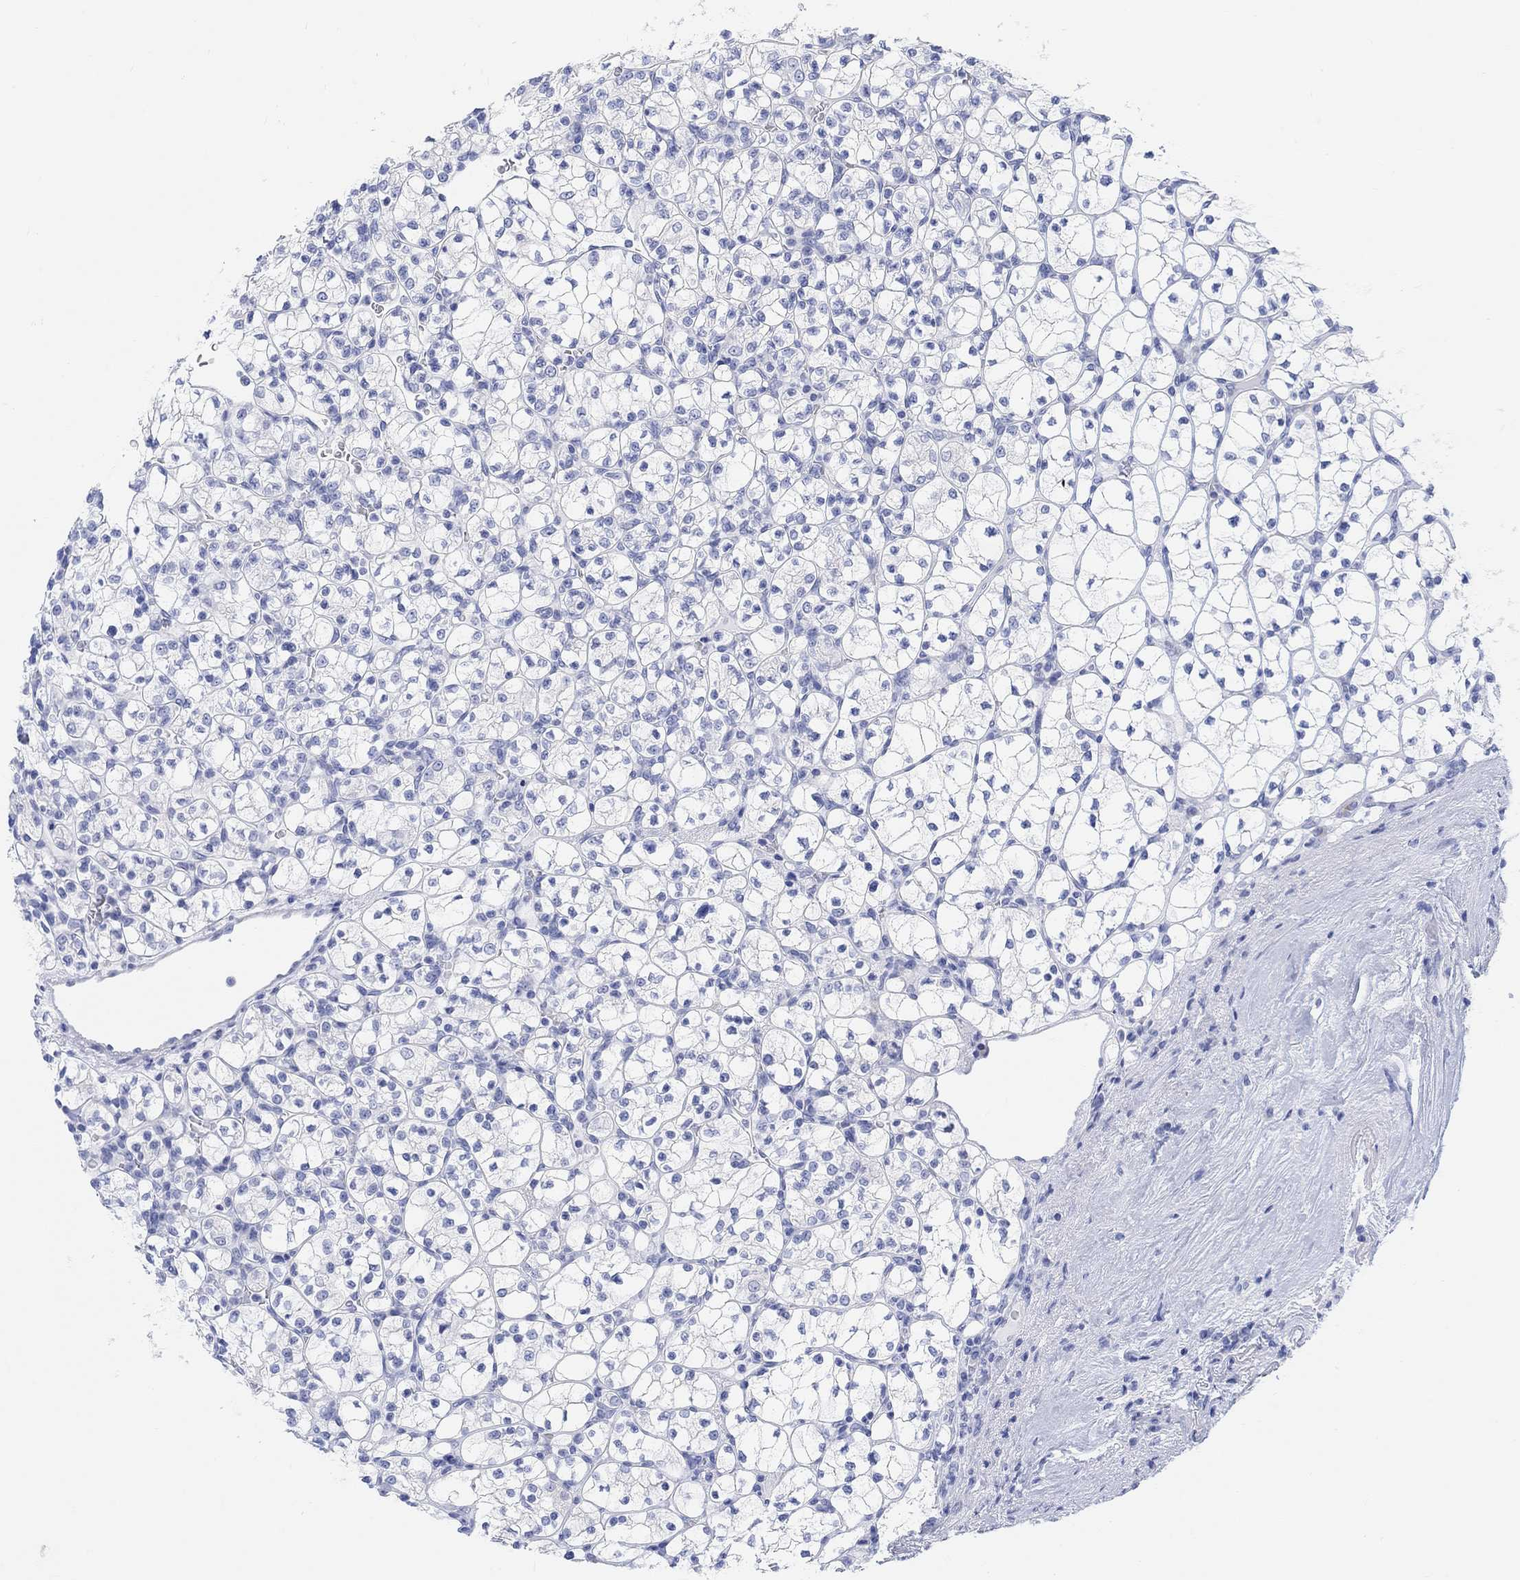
{"staining": {"intensity": "negative", "quantity": "none", "location": "none"}, "tissue": "renal cancer", "cell_type": "Tumor cells", "image_type": "cancer", "snomed": [{"axis": "morphology", "description": "Adenocarcinoma, NOS"}, {"axis": "topography", "description": "Kidney"}], "caption": "Tumor cells show no significant expression in renal cancer (adenocarcinoma).", "gene": "XIRP2", "patient": {"sex": "female", "age": 89}}